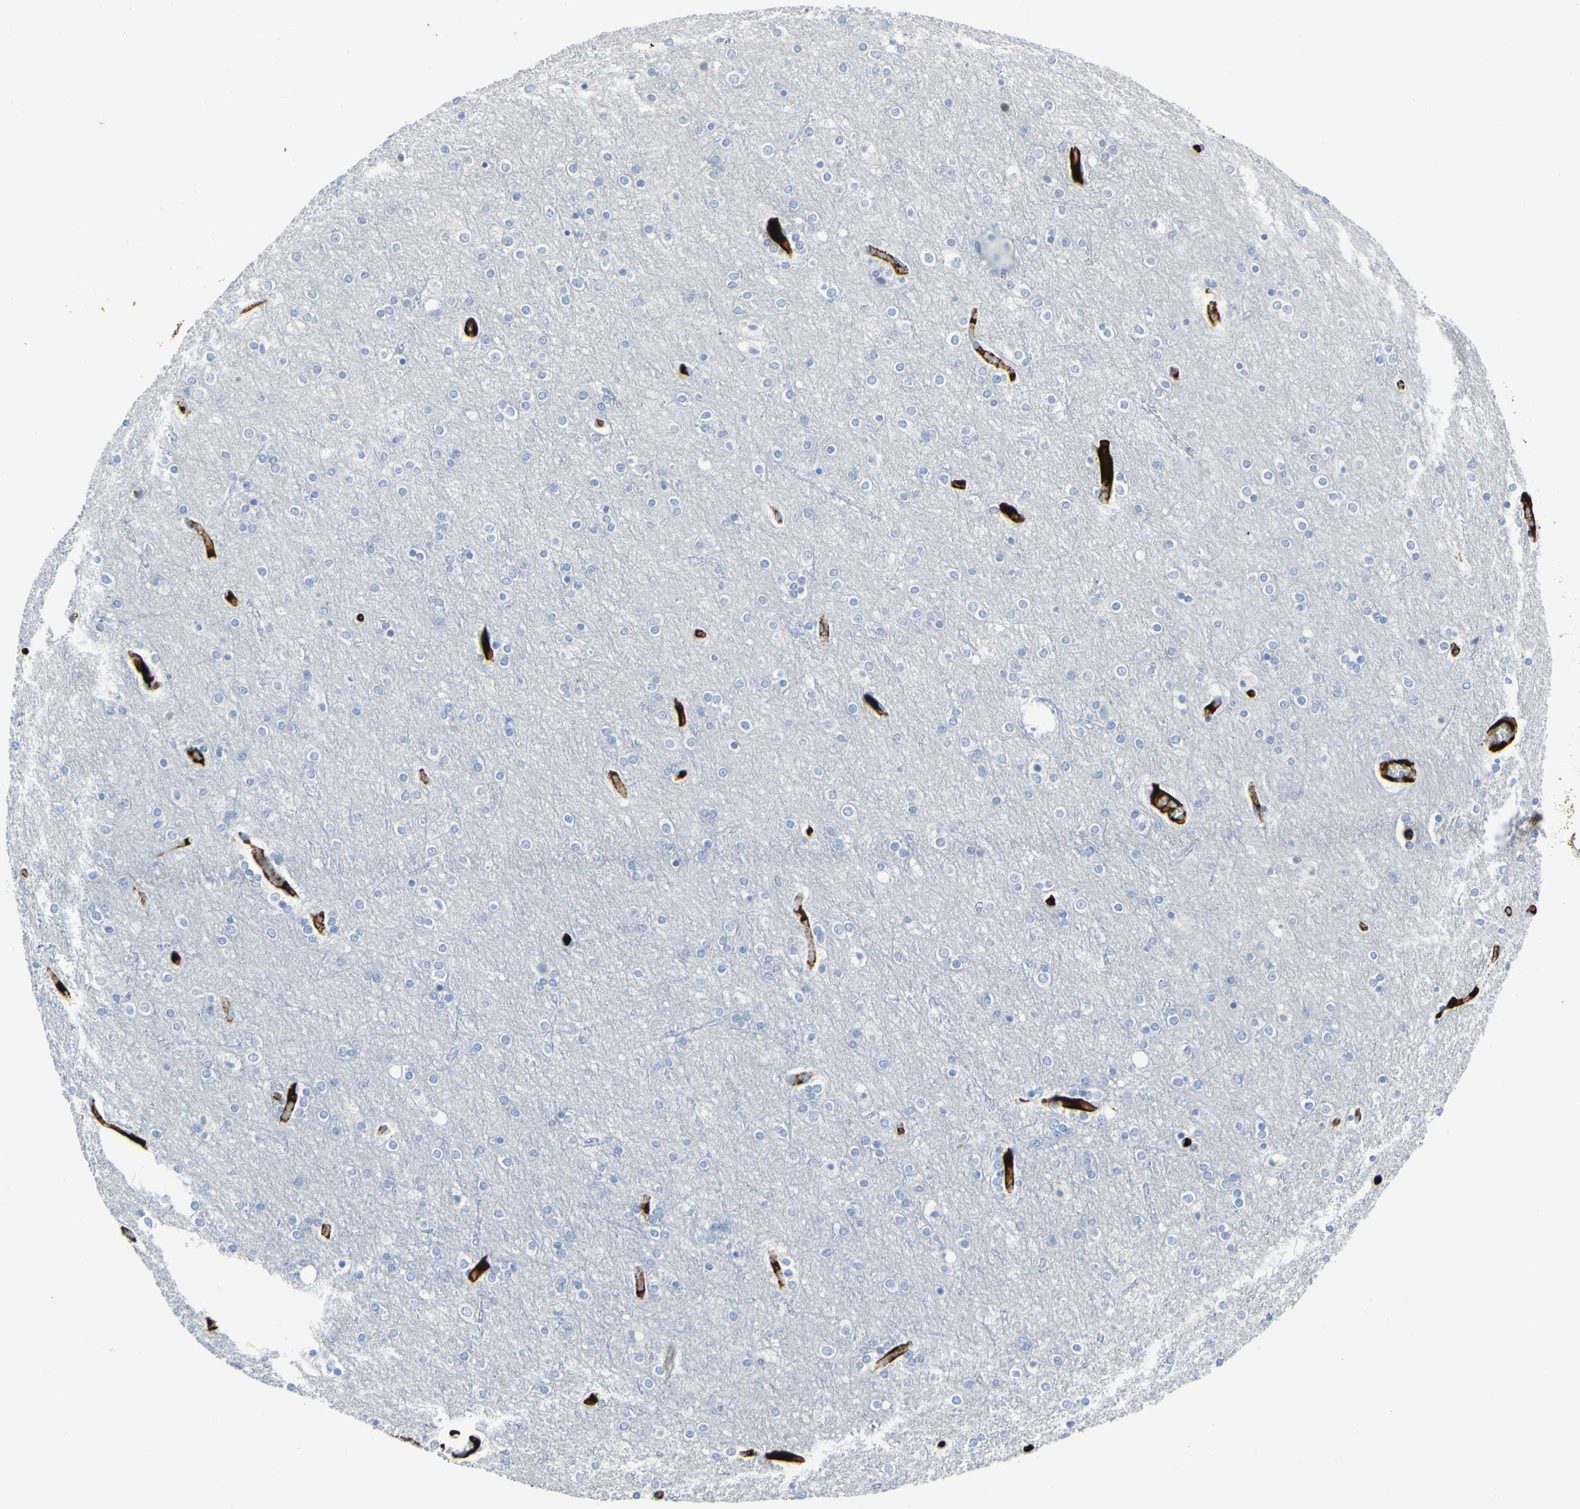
{"staining": {"intensity": "strong", "quantity": ">75%", "location": "cytoplasmic/membranous"}, "tissue": "cerebral cortex", "cell_type": "Endothelial cells", "image_type": "normal", "snomed": [{"axis": "morphology", "description": "Normal tissue, NOS"}, {"axis": "topography", "description": "Cerebral cortex"}], "caption": "Immunohistochemical staining of unremarkable cerebral cortex reveals >75% levels of strong cytoplasmic/membranous protein staining in approximately >75% of endothelial cells.", "gene": "FGB", "patient": {"sex": "female", "age": 54}}